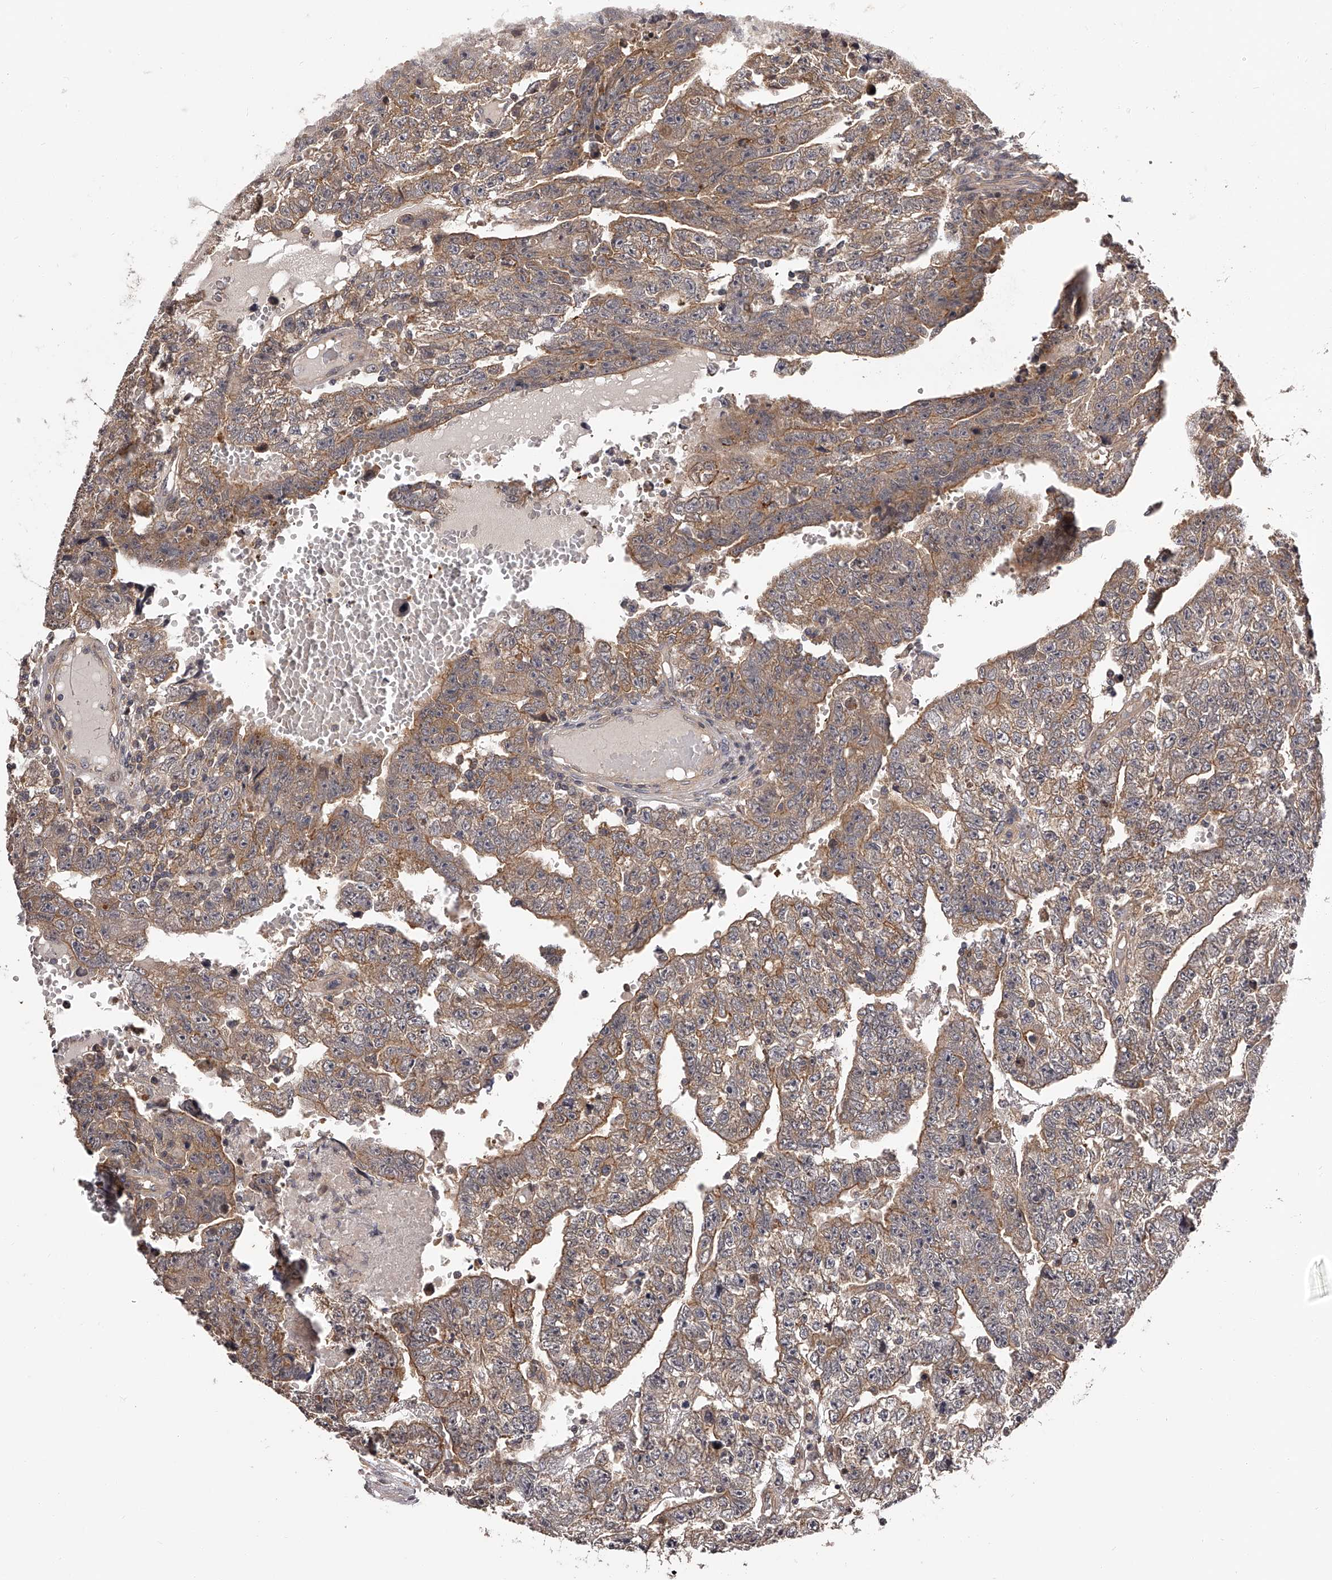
{"staining": {"intensity": "moderate", "quantity": ">75%", "location": "cytoplasmic/membranous"}, "tissue": "testis cancer", "cell_type": "Tumor cells", "image_type": "cancer", "snomed": [{"axis": "morphology", "description": "Carcinoma, Embryonal, NOS"}, {"axis": "topography", "description": "Testis"}], "caption": "Testis cancer stained with DAB (3,3'-diaminobenzidine) immunohistochemistry demonstrates medium levels of moderate cytoplasmic/membranous staining in approximately >75% of tumor cells. The staining was performed using DAB (3,3'-diaminobenzidine), with brown indicating positive protein expression. Nuclei are stained blue with hematoxylin.", "gene": "PFDN2", "patient": {"sex": "male", "age": 25}}